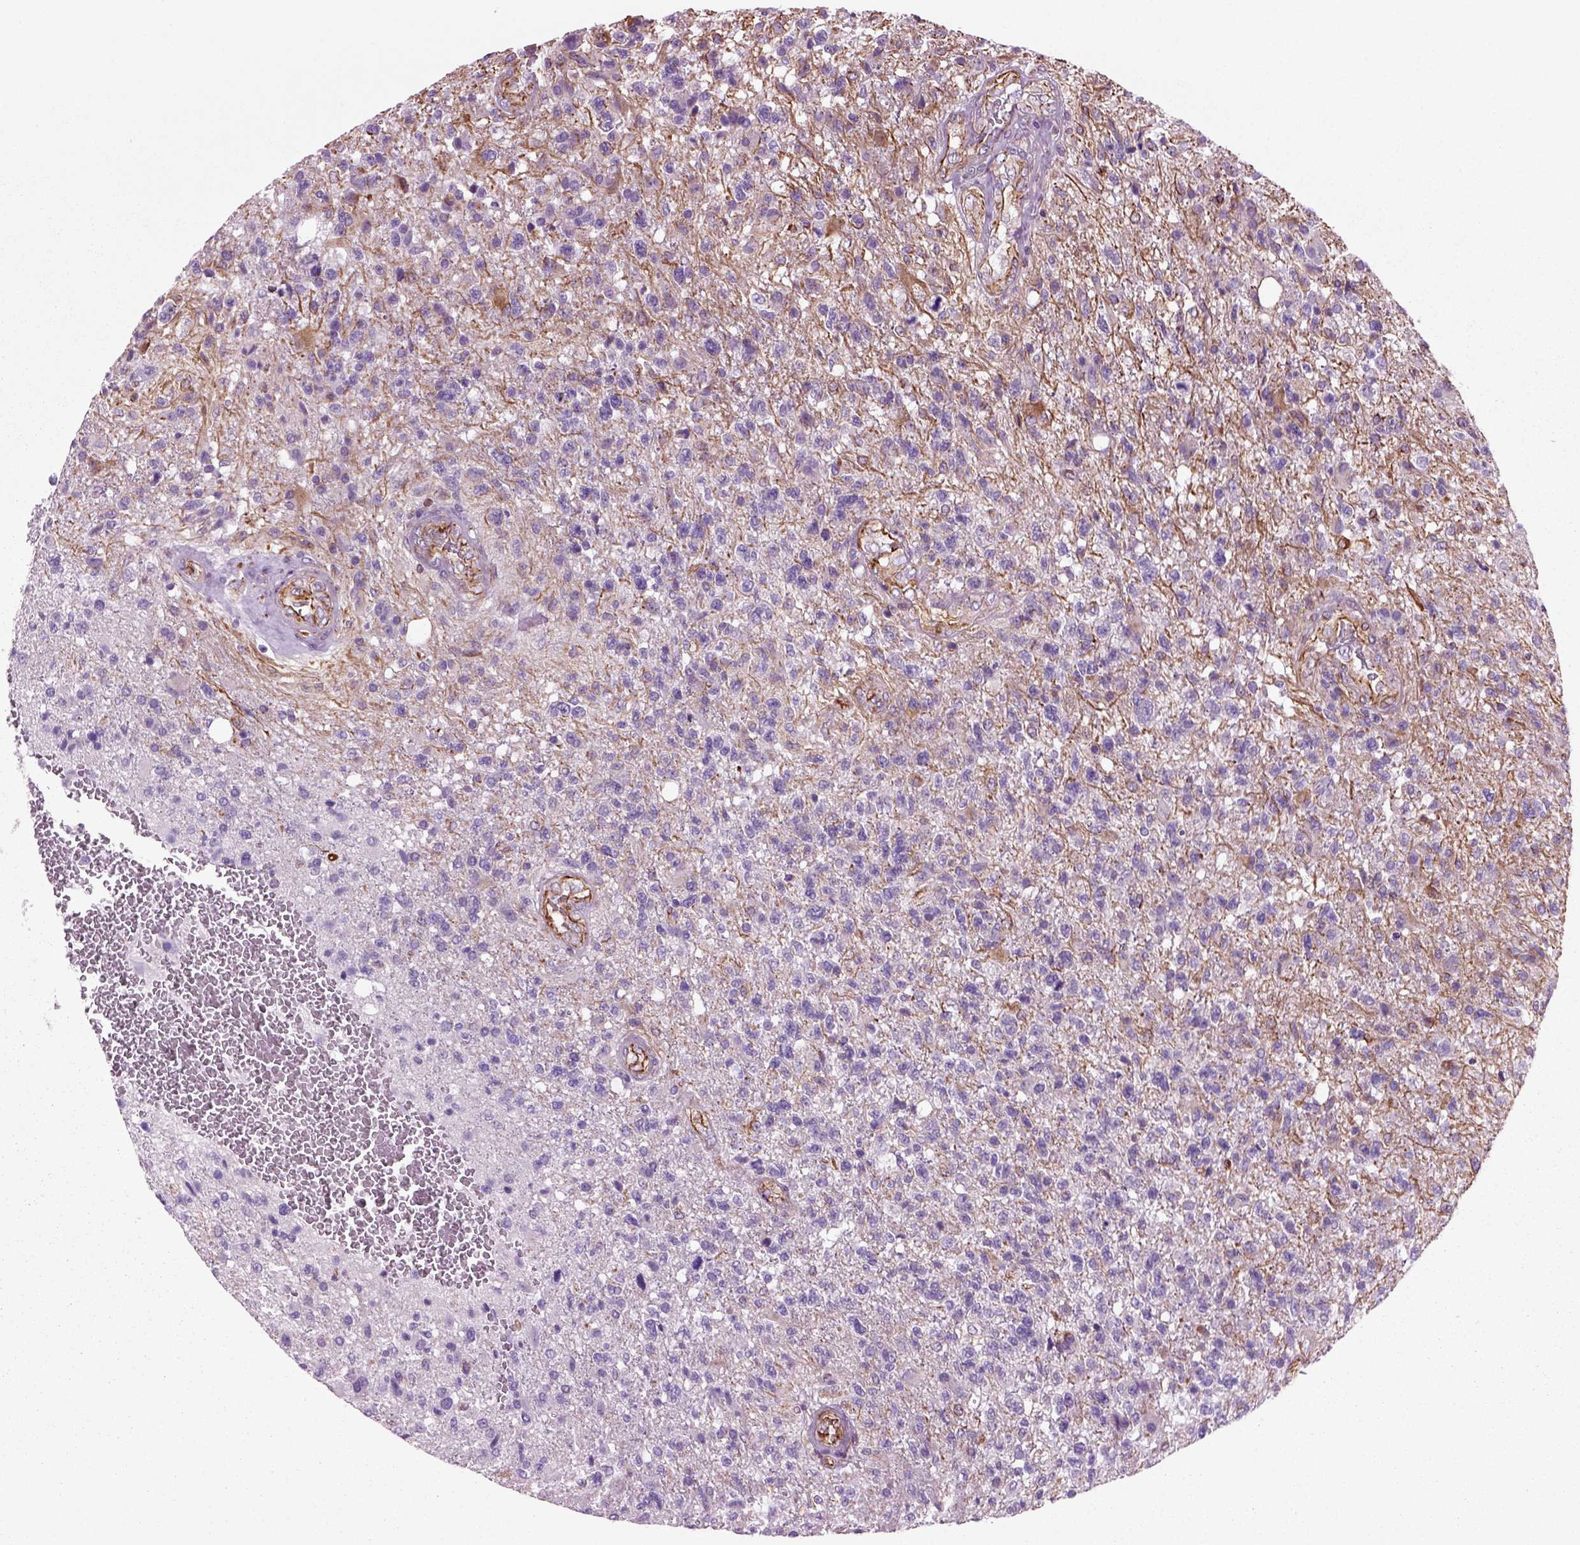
{"staining": {"intensity": "negative", "quantity": "none", "location": "none"}, "tissue": "glioma", "cell_type": "Tumor cells", "image_type": "cancer", "snomed": [{"axis": "morphology", "description": "Glioma, malignant, High grade"}, {"axis": "topography", "description": "Brain"}], "caption": "This is an IHC micrograph of high-grade glioma (malignant). There is no expression in tumor cells.", "gene": "ACER3", "patient": {"sex": "male", "age": 56}}